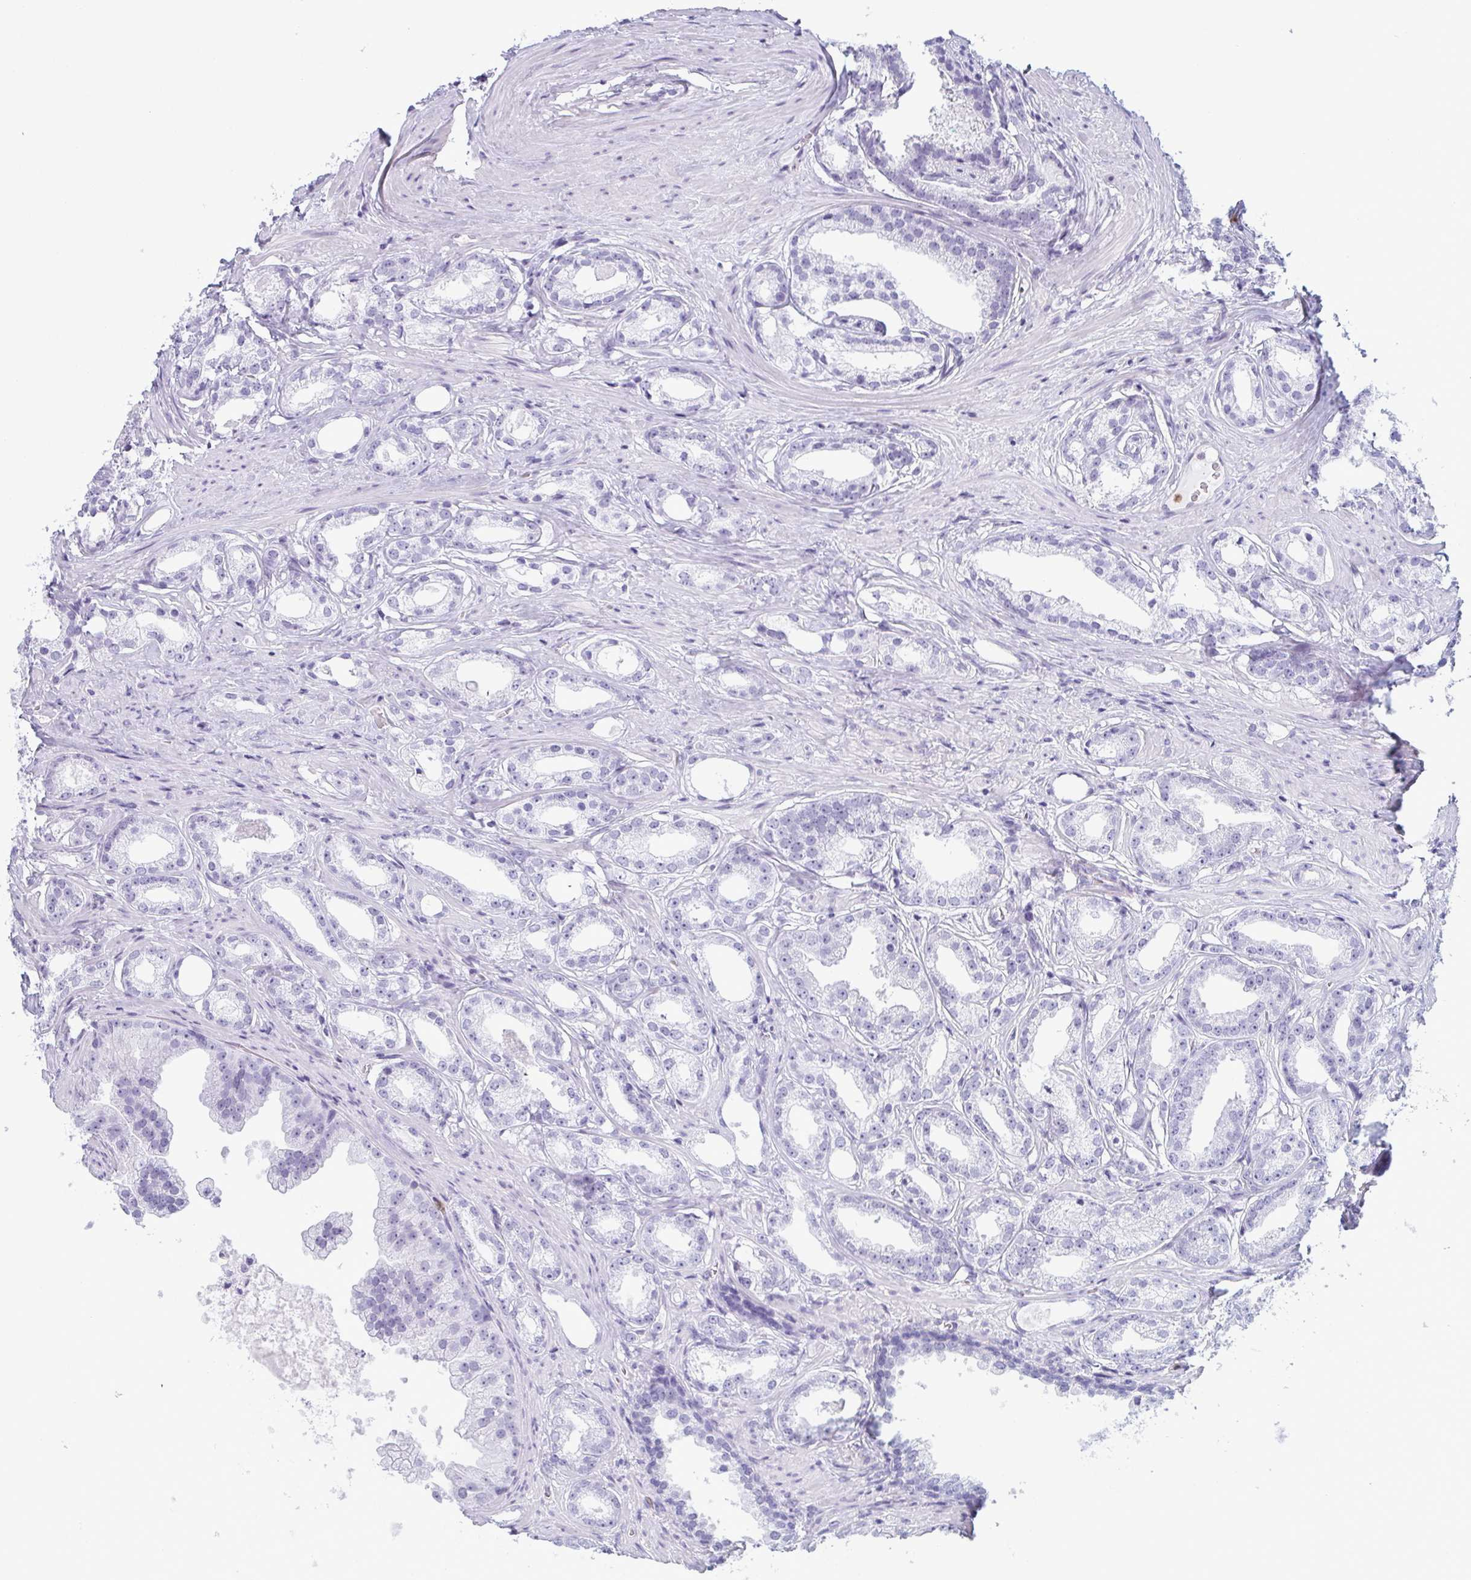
{"staining": {"intensity": "negative", "quantity": "none", "location": "none"}, "tissue": "prostate cancer", "cell_type": "Tumor cells", "image_type": "cancer", "snomed": [{"axis": "morphology", "description": "Adenocarcinoma, Low grade"}, {"axis": "topography", "description": "Prostate"}], "caption": "Human low-grade adenocarcinoma (prostate) stained for a protein using IHC demonstrates no expression in tumor cells.", "gene": "CDA", "patient": {"sex": "male", "age": 65}}